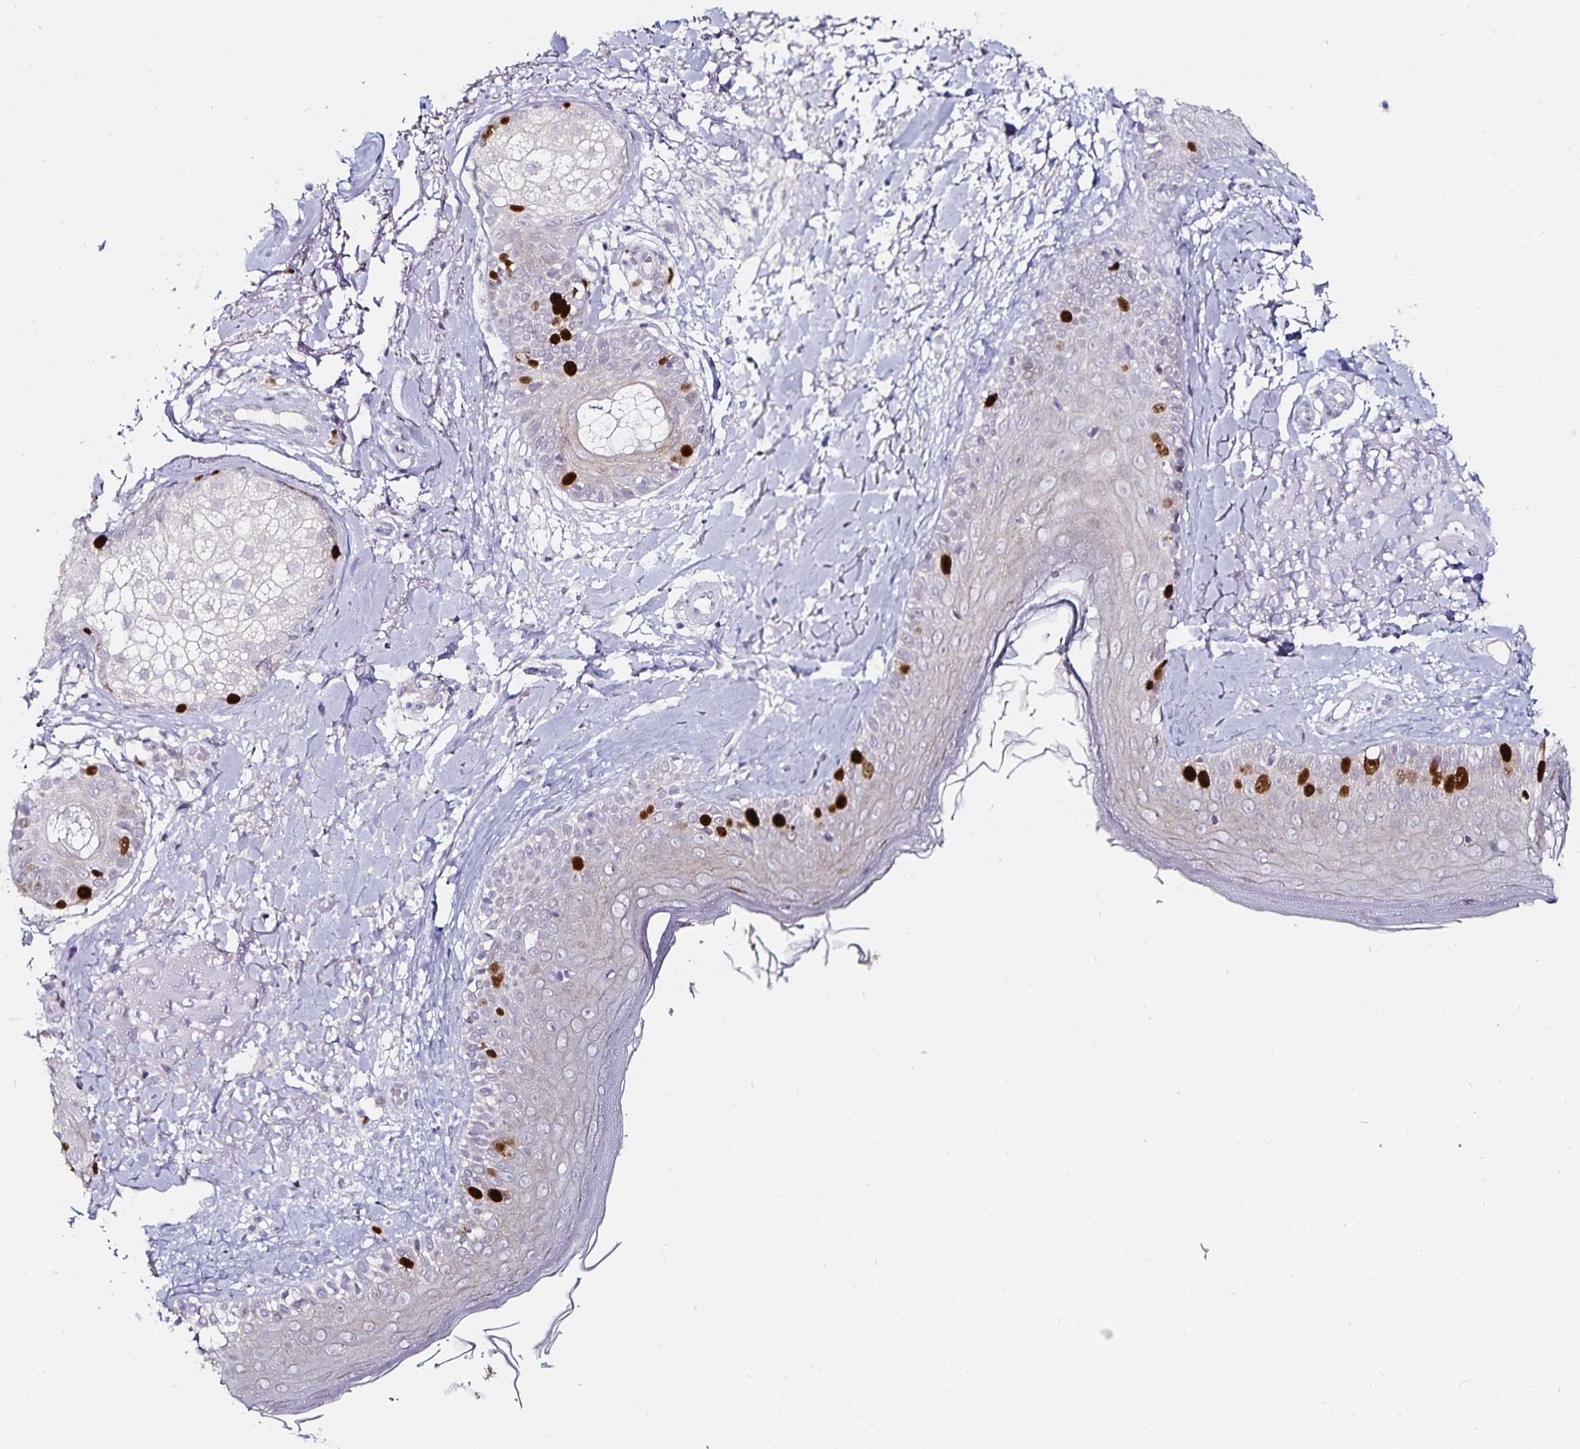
{"staining": {"intensity": "negative", "quantity": "none", "location": "none"}, "tissue": "skin", "cell_type": "Fibroblasts", "image_type": "normal", "snomed": [{"axis": "morphology", "description": "Normal tissue, NOS"}, {"axis": "topography", "description": "Skin"}], "caption": "DAB immunohistochemical staining of normal human skin reveals no significant expression in fibroblasts. (Brightfield microscopy of DAB (3,3'-diaminobenzidine) IHC at high magnification).", "gene": "ANLN", "patient": {"sex": "male", "age": 73}}